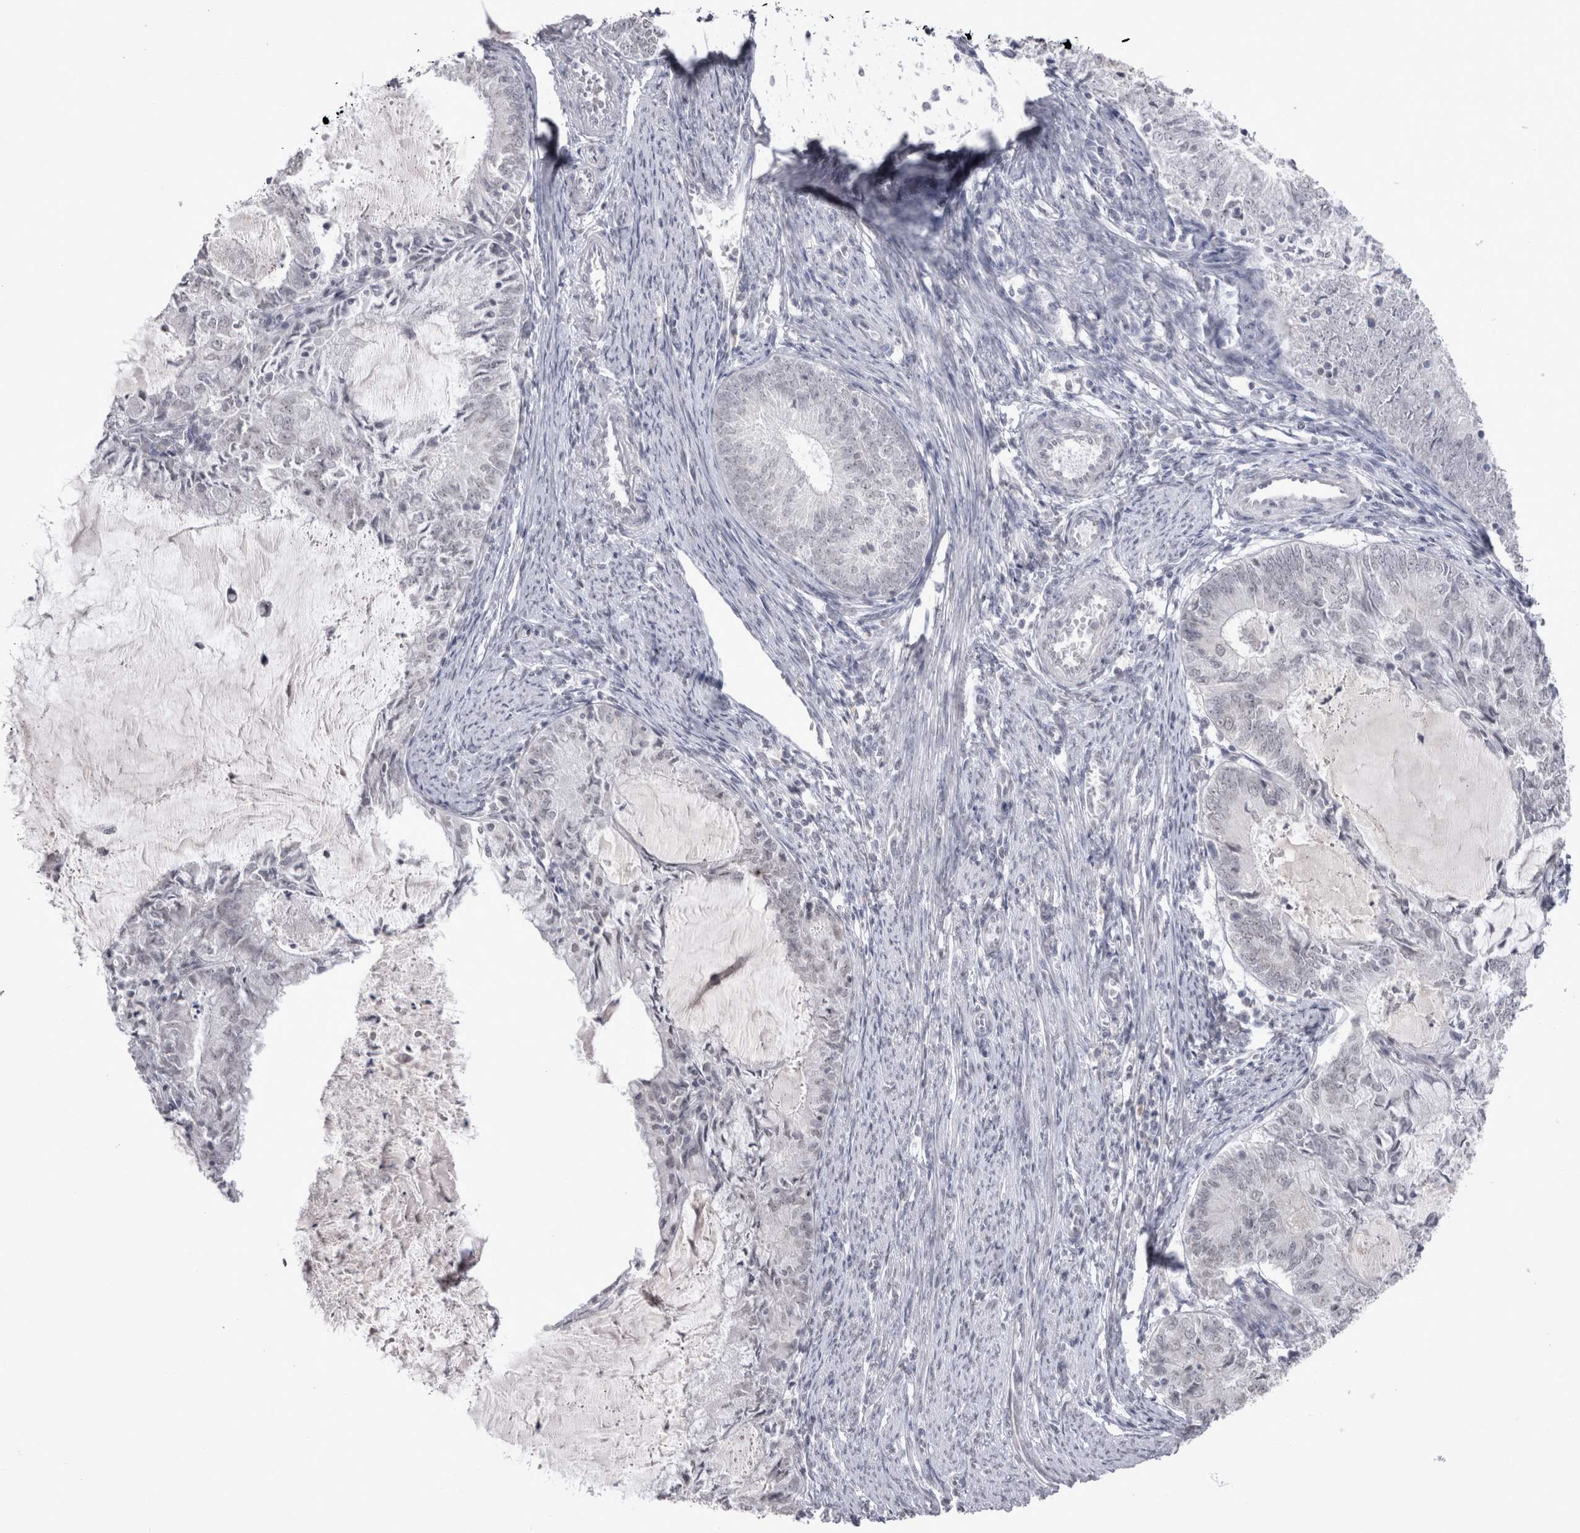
{"staining": {"intensity": "negative", "quantity": "none", "location": "none"}, "tissue": "endometrial cancer", "cell_type": "Tumor cells", "image_type": "cancer", "snomed": [{"axis": "morphology", "description": "Adenocarcinoma, NOS"}, {"axis": "topography", "description": "Endometrium"}], "caption": "The micrograph exhibits no staining of tumor cells in adenocarcinoma (endometrial). Nuclei are stained in blue.", "gene": "DDX4", "patient": {"sex": "female", "age": 57}}